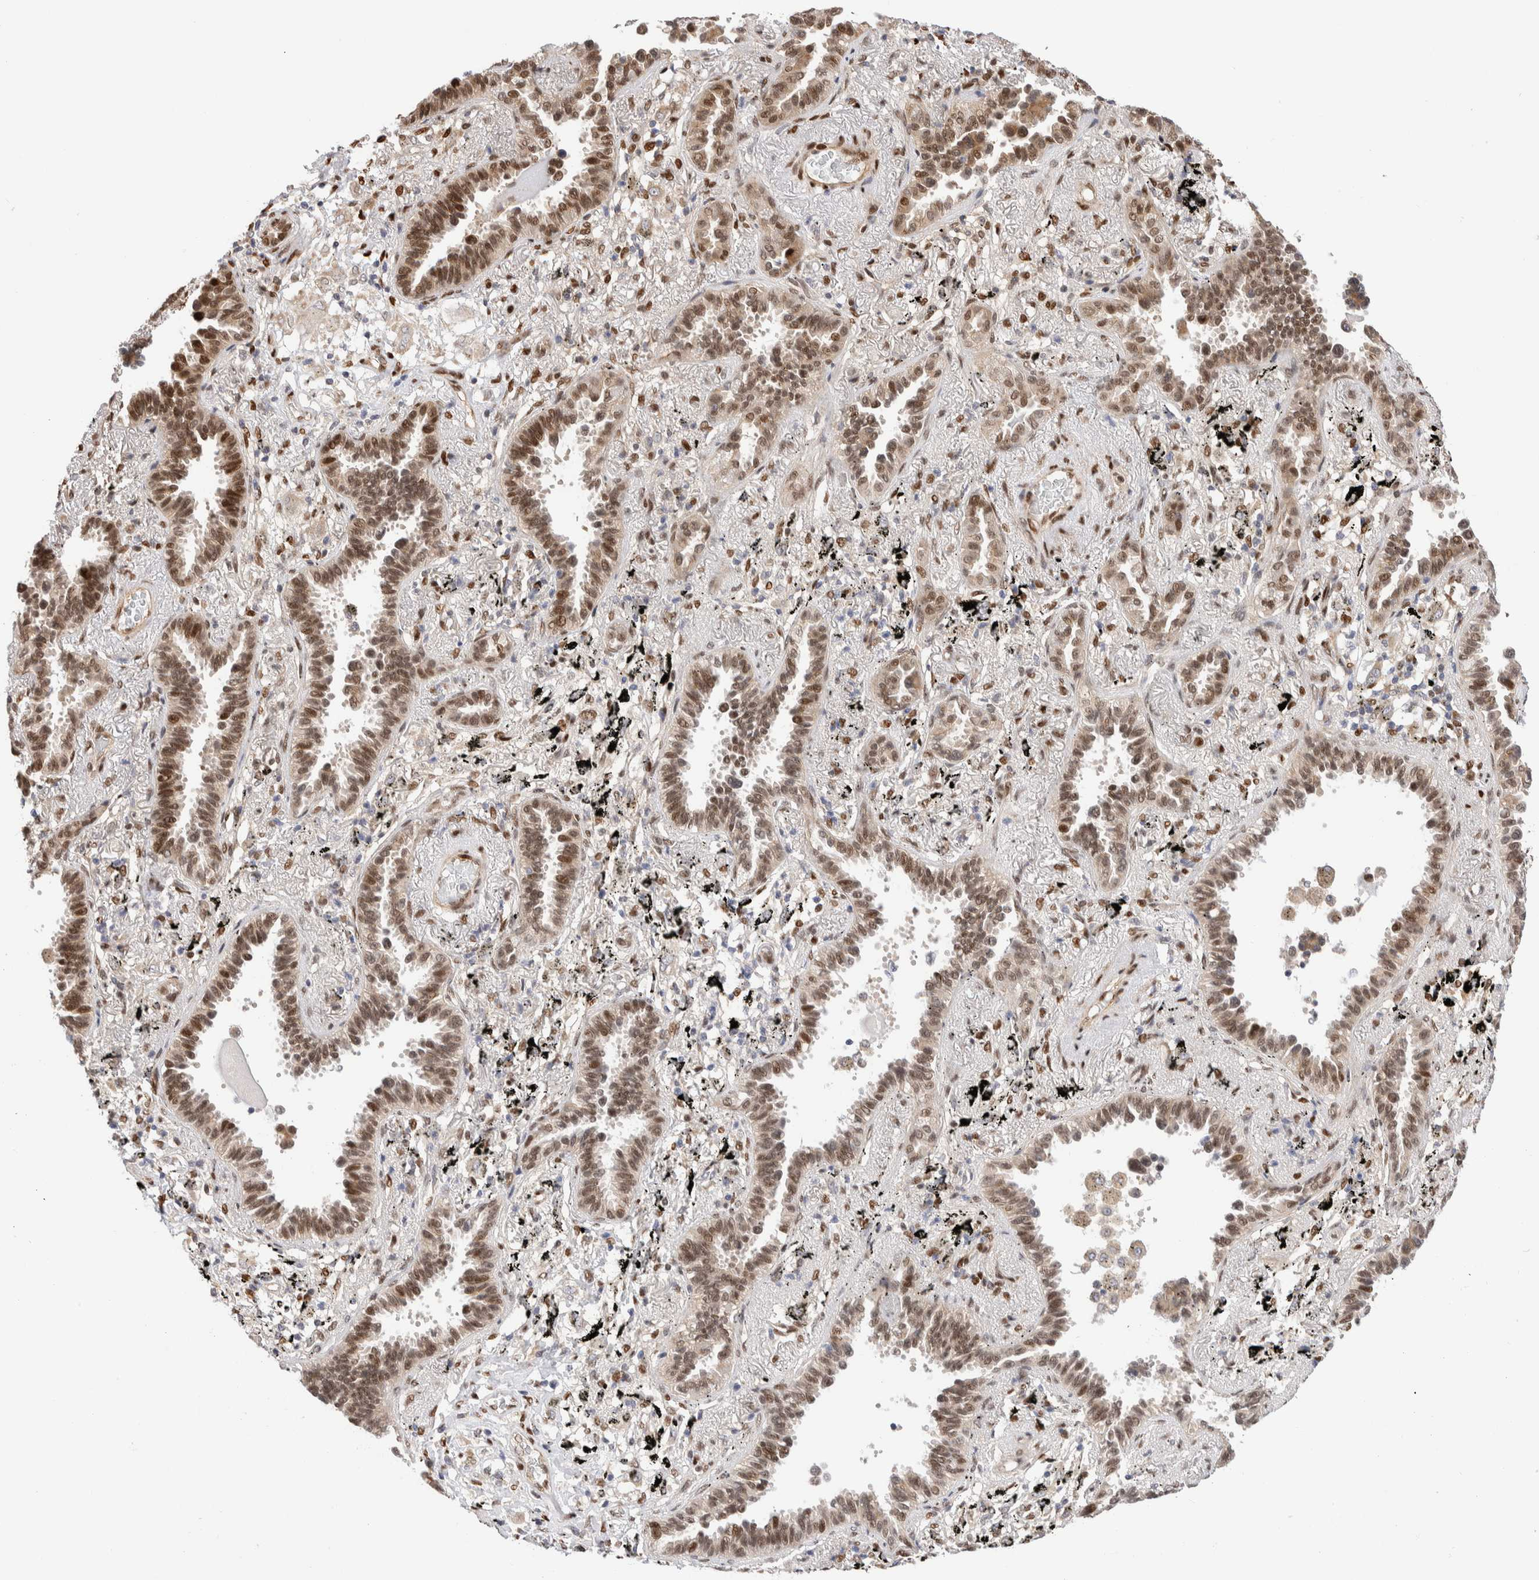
{"staining": {"intensity": "moderate", "quantity": ">75%", "location": "cytoplasmic/membranous,nuclear"}, "tissue": "lung cancer", "cell_type": "Tumor cells", "image_type": "cancer", "snomed": [{"axis": "morphology", "description": "Adenocarcinoma, NOS"}, {"axis": "topography", "description": "Lung"}], "caption": "A brown stain shows moderate cytoplasmic/membranous and nuclear expression of a protein in human adenocarcinoma (lung) tumor cells.", "gene": "NSMAF", "patient": {"sex": "male", "age": 59}}